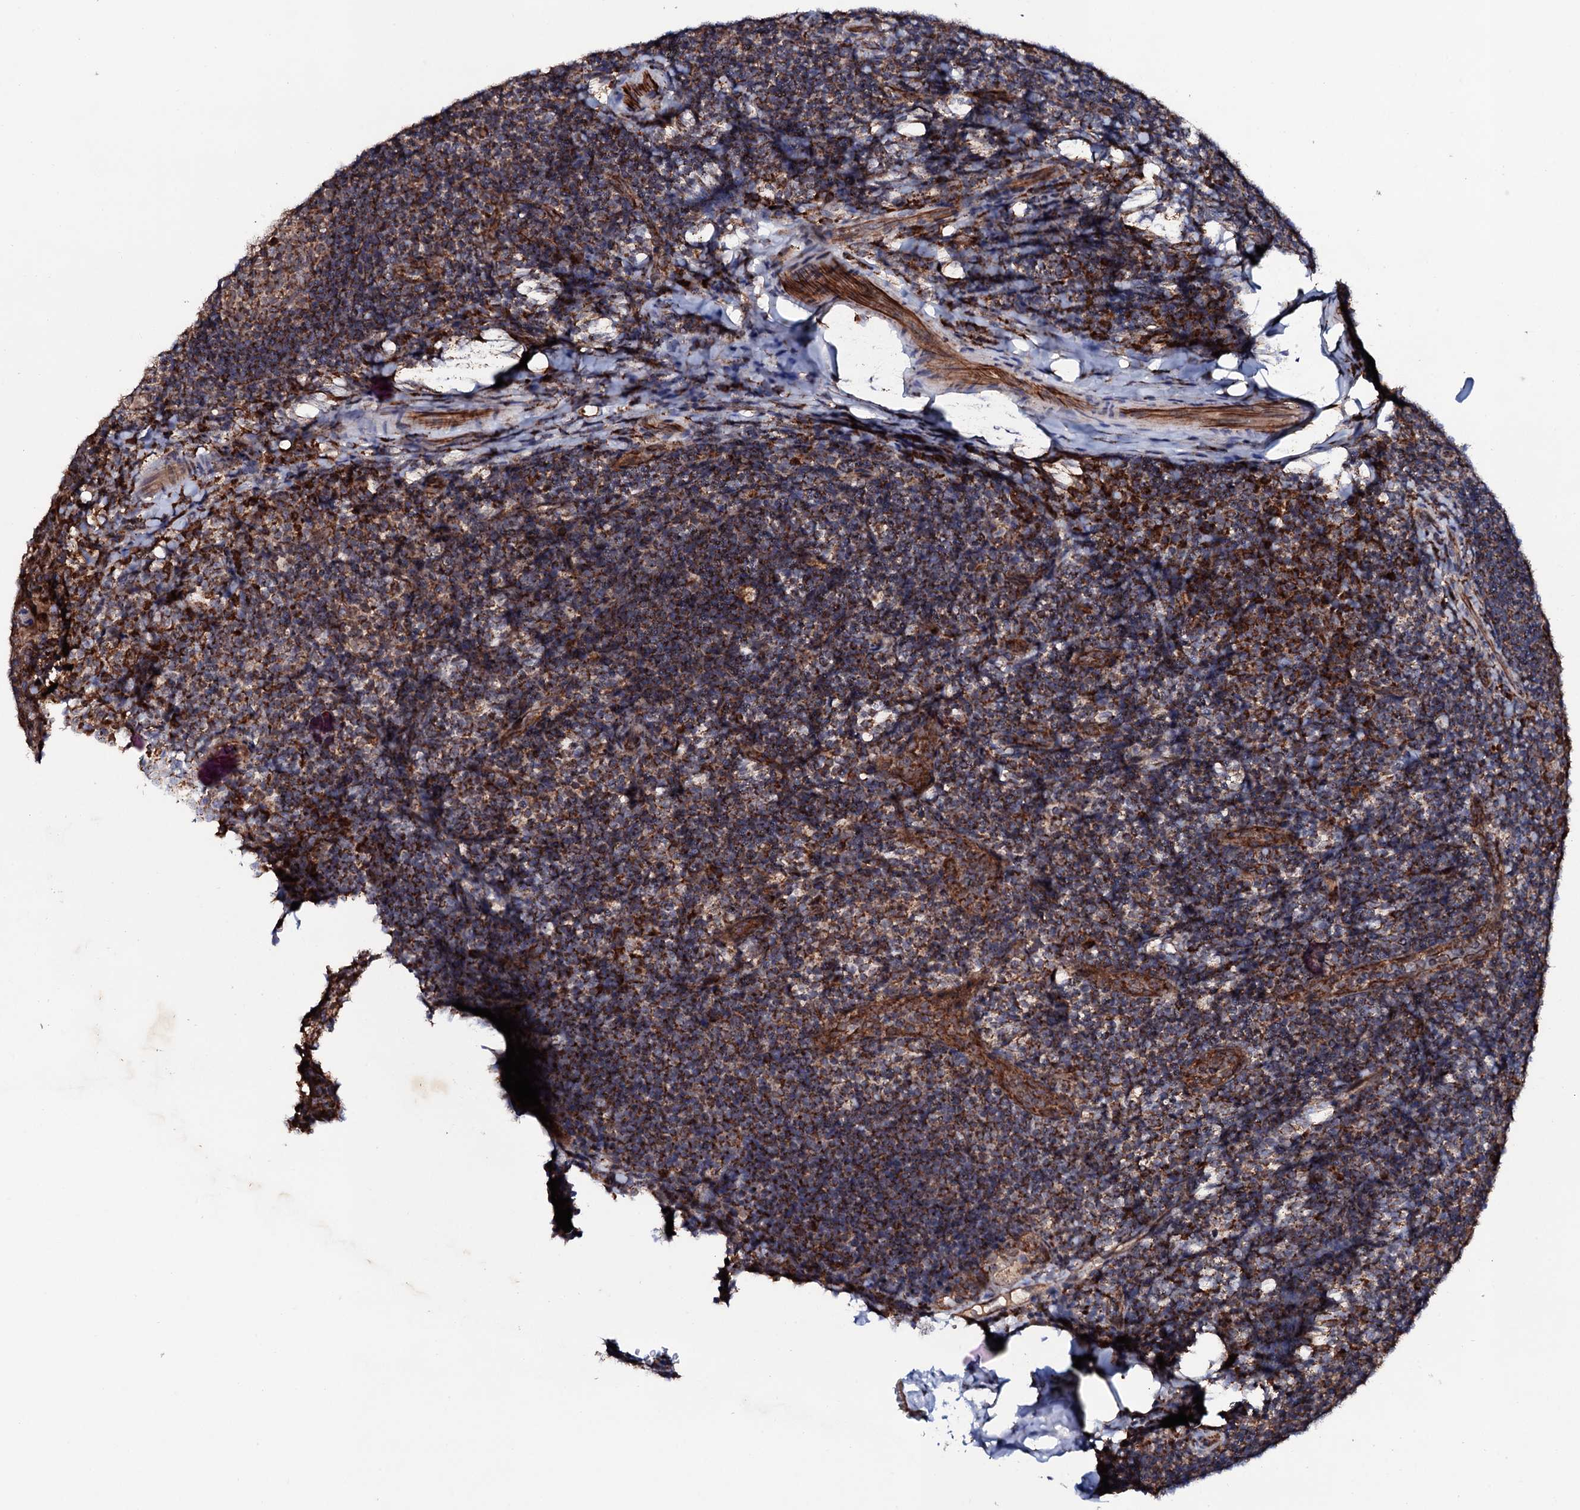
{"staining": {"intensity": "strong", "quantity": ">75%", "location": "cytoplasmic/membranous"}, "tissue": "tonsil", "cell_type": "Germinal center cells", "image_type": "normal", "snomed": [{"axis": "morphology", "description": "Normal tissue, NOS"}, {"axis": "topography", "description": "Tonsil"}], "caption": "An image showing strong cytoplasmic/membranous staining in approximately >75% of germinal center cells in benign tonsil, as visualized by brown immunohistochemical staining.", "gene": "MTIF3", "patient": {"sex": "male", "age": 17}}